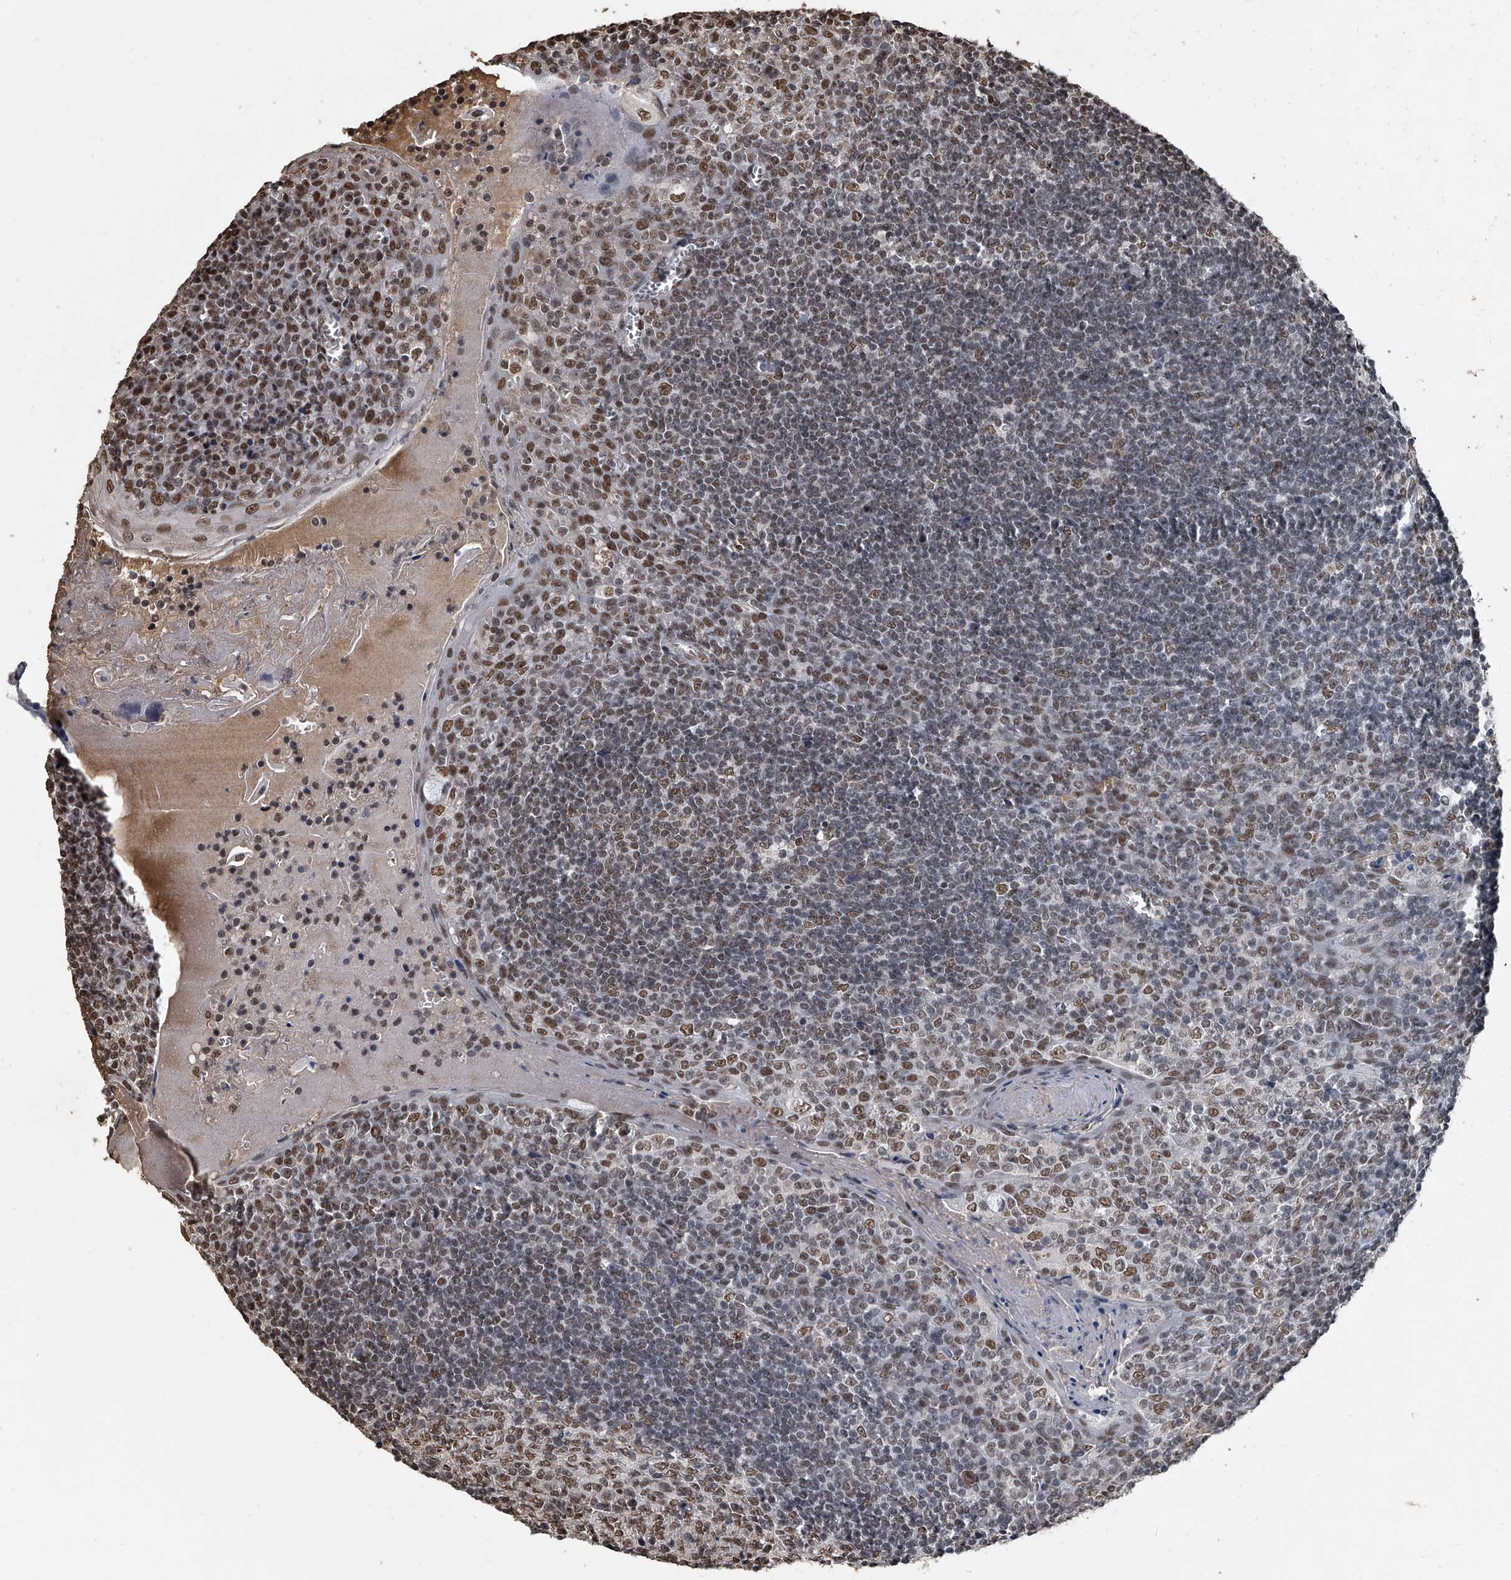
{"staining": {"intensity": "moderate", "quantity": "25%-75%", "location": "nuclear"}, "tissue": "tonsil", "cell_type": "Germinal center cells", "image_type": "normal", "snomed": [{"axis": "morphology", "description": "Normal tissue, NOS"}, {"axis": "topography", "description": "Tonsil"}], "caption": "Protein staining reveals moderate nuclear expression in approximately 25%-75% of germinal center cells in unremarkable tonsil. (Stains: DAB (3,3'-diaminobenzidine) in brown, nuclei in blue, Microscopy: brightfield microscopy at high magnification).", "gene": "MATR3", "patient": {"sex": "male", "age": 27}}